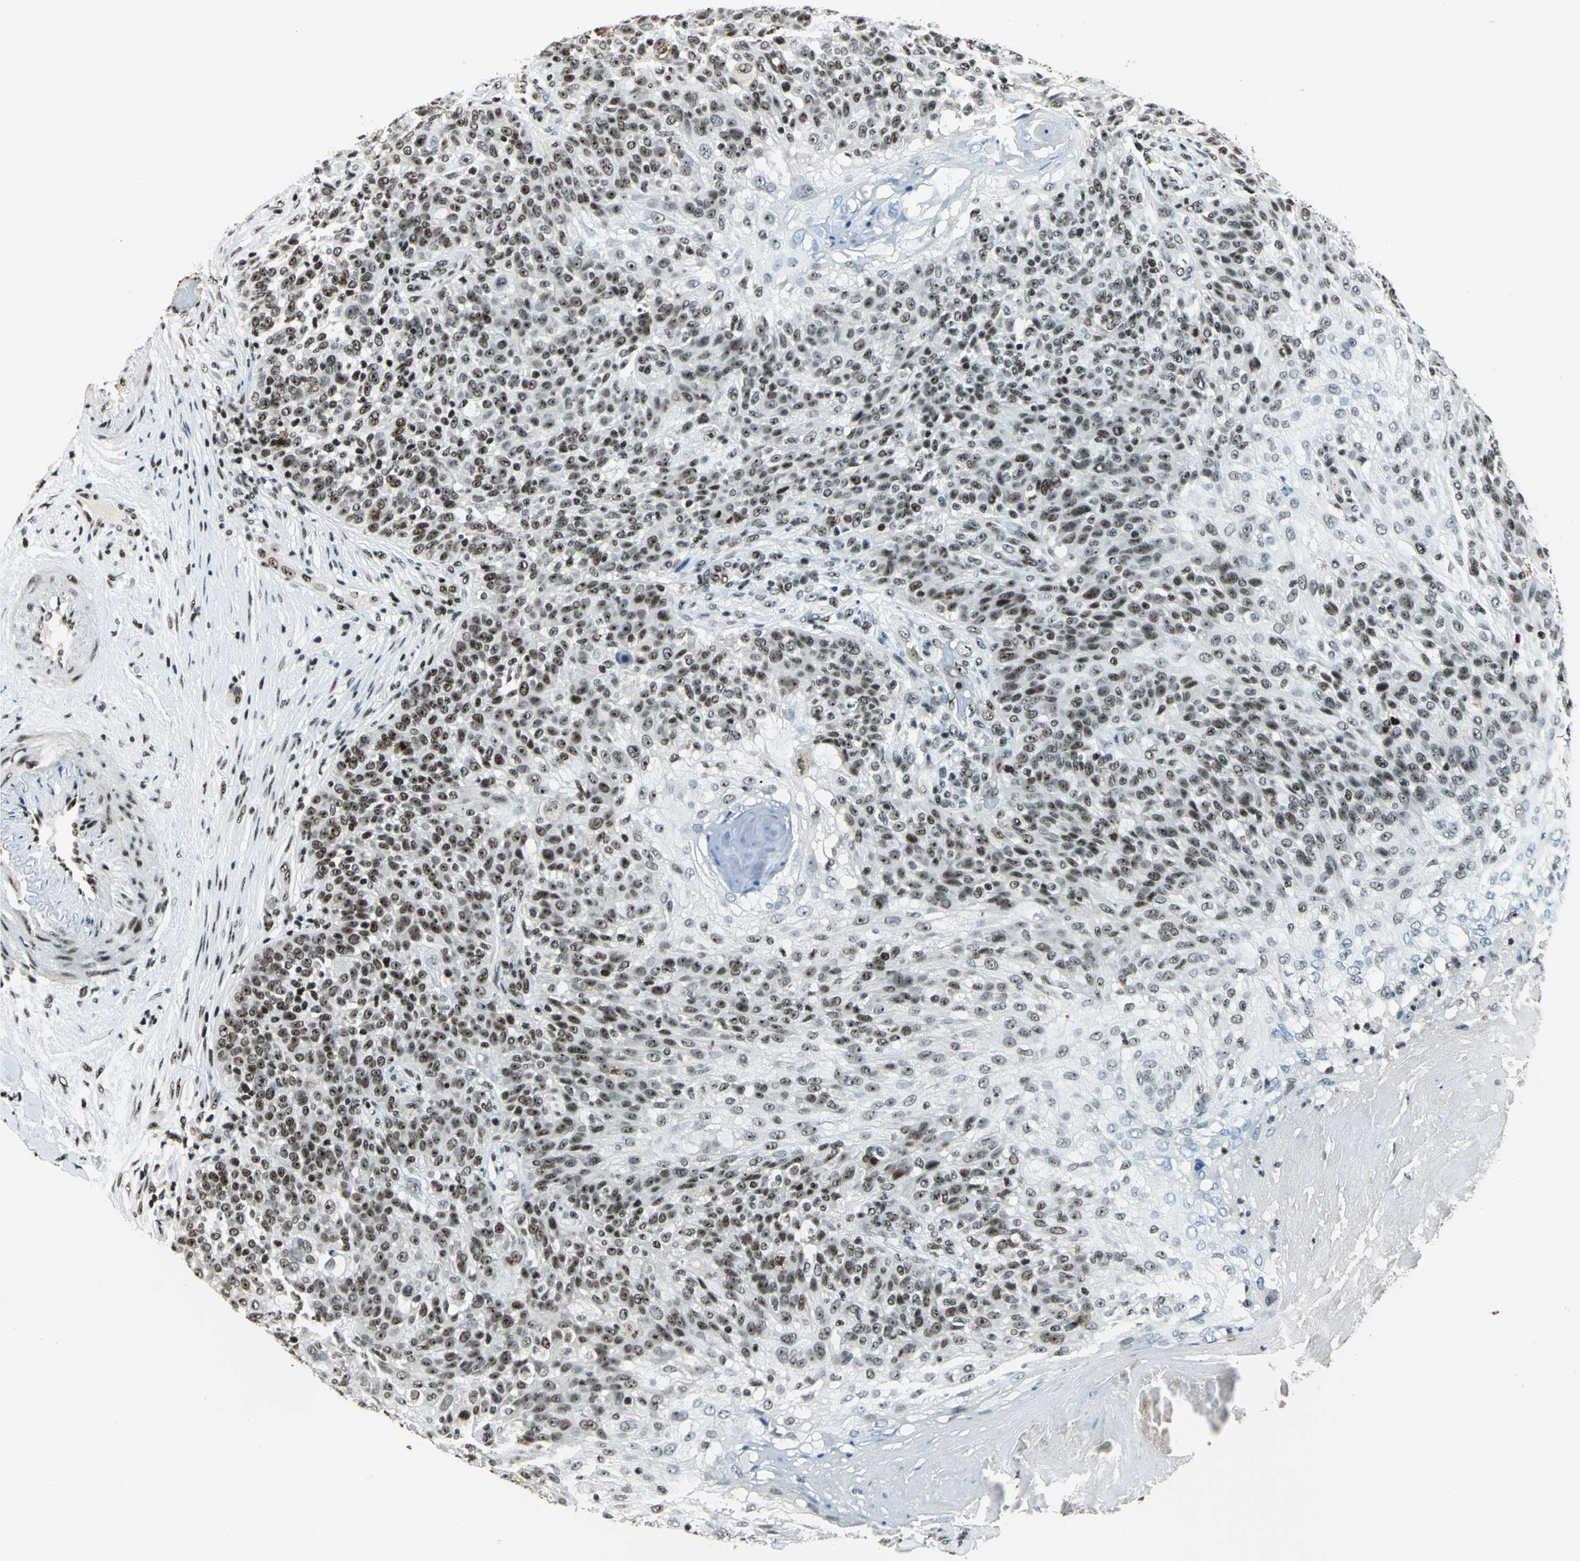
{"staining": {"intensity": "weak", "quantity": ">75%", "location": "nuclear"}, "tissue": "skin cancer", "cell_type": "Tumor cells", "image_type": "cancer", "snomed": [{"axis": "morphology", "description": "Normal tissue, NOS"}, {"axis": "morphology", "description": "Squamous cell carcinoma, NOS"}, {"axis": "topography", "description": "Skin"}], "caption": "Weak nuclear expression for a protein is seen in approximately >75% of tumor cells of skin cancer (squamous cell carcinoma) using IHC.", "gene": "UBTF", "patient": {"sex": "female", "age": 83}}